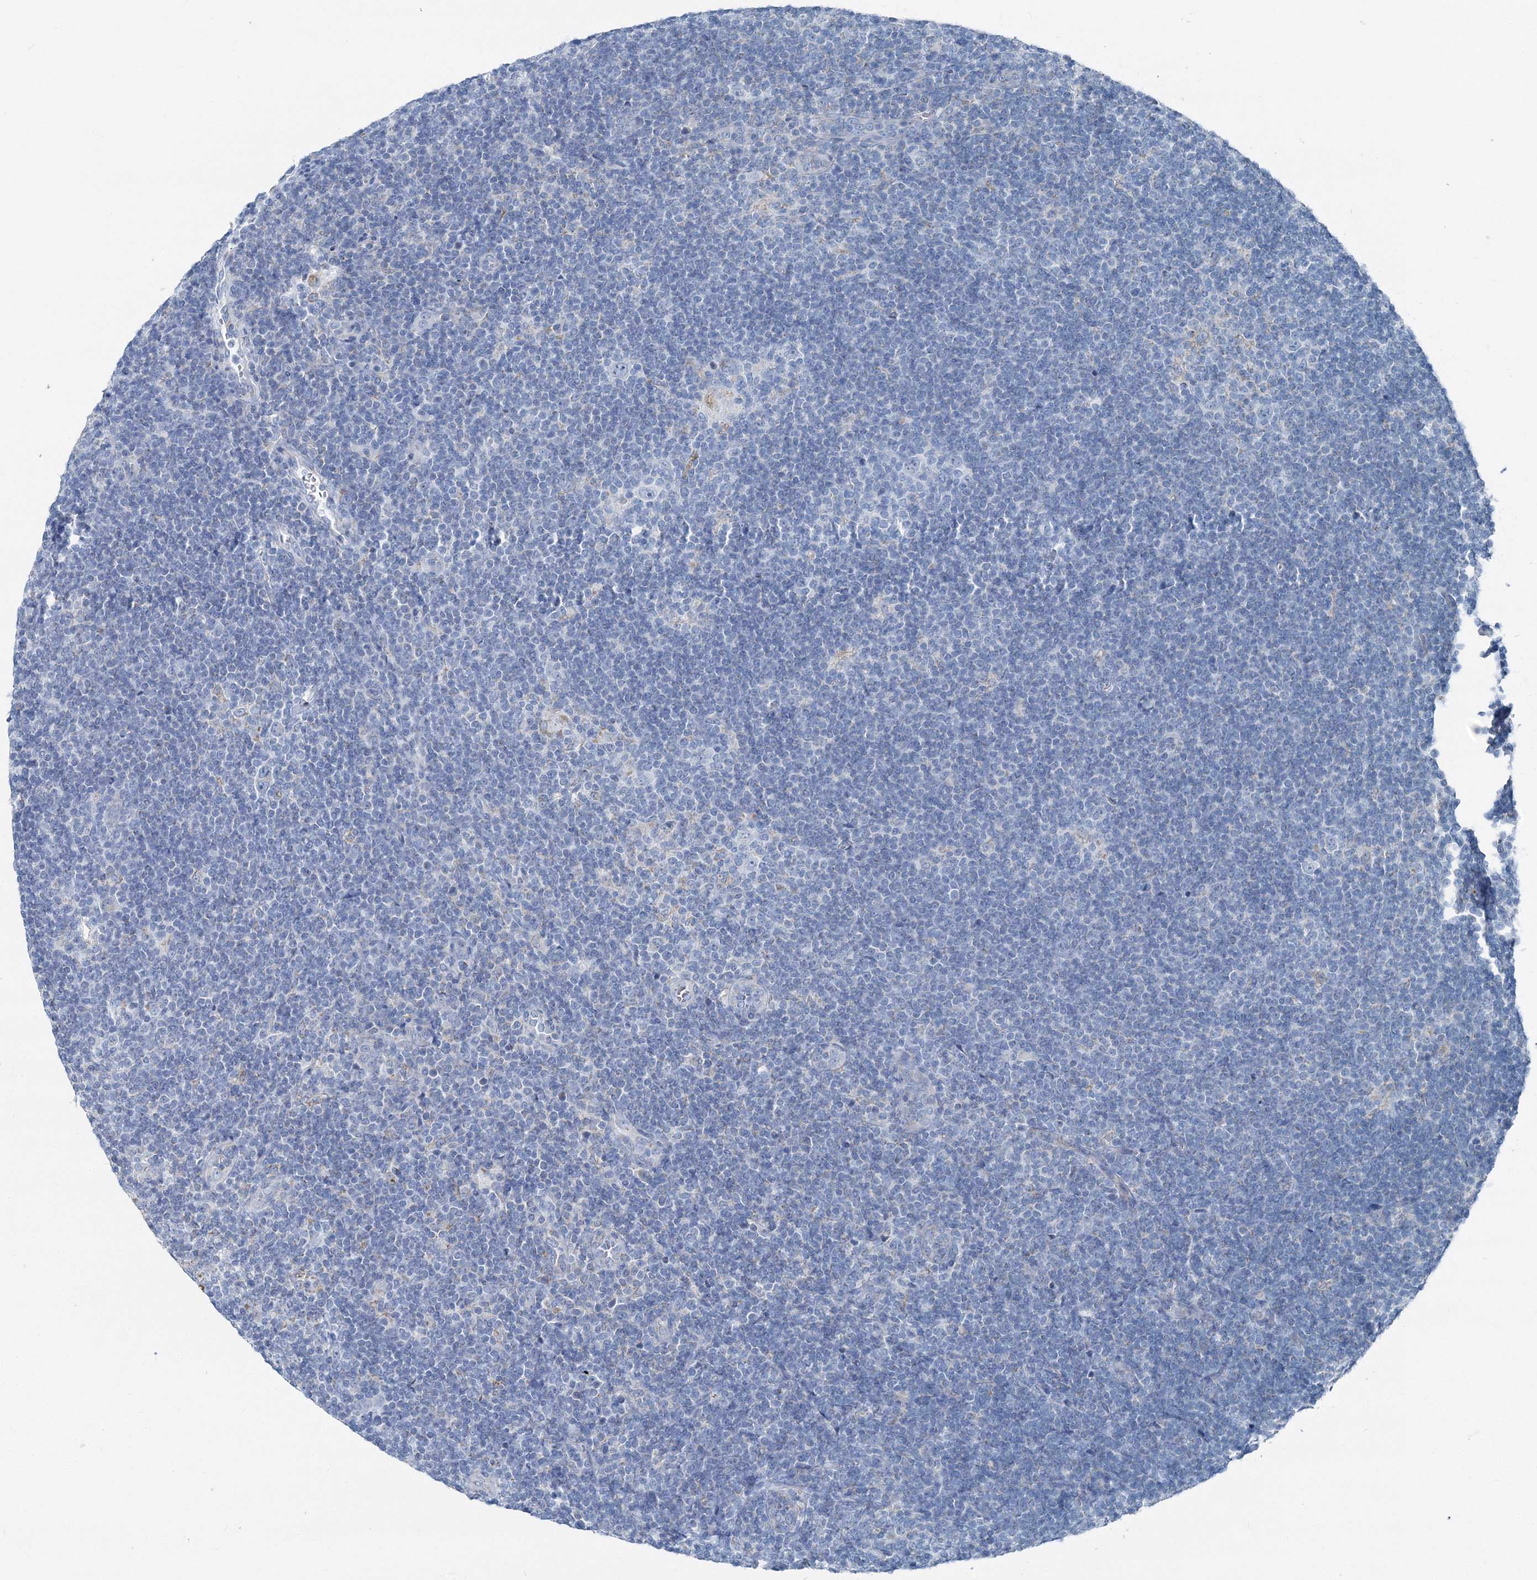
{"staining": {"intensity": "negative", "quantity": "none", "location": "none"}, "tissue": "lymphoma", "cell_type": "Tumor cells", "image_type": "cancer", "snomed": [{"axis": "morphology", "description": "Hodgkin's disease, NOS"}, {"axis": "topography", "description": "Lymph node"}], "caption": "Histopathology image shows no significant protein staining in tumor cells of Hodgkin's disease. Nuclei are stained in blue.", "gene": "GABARAPL2", "patient": {"sex": "female", "age": 57}}